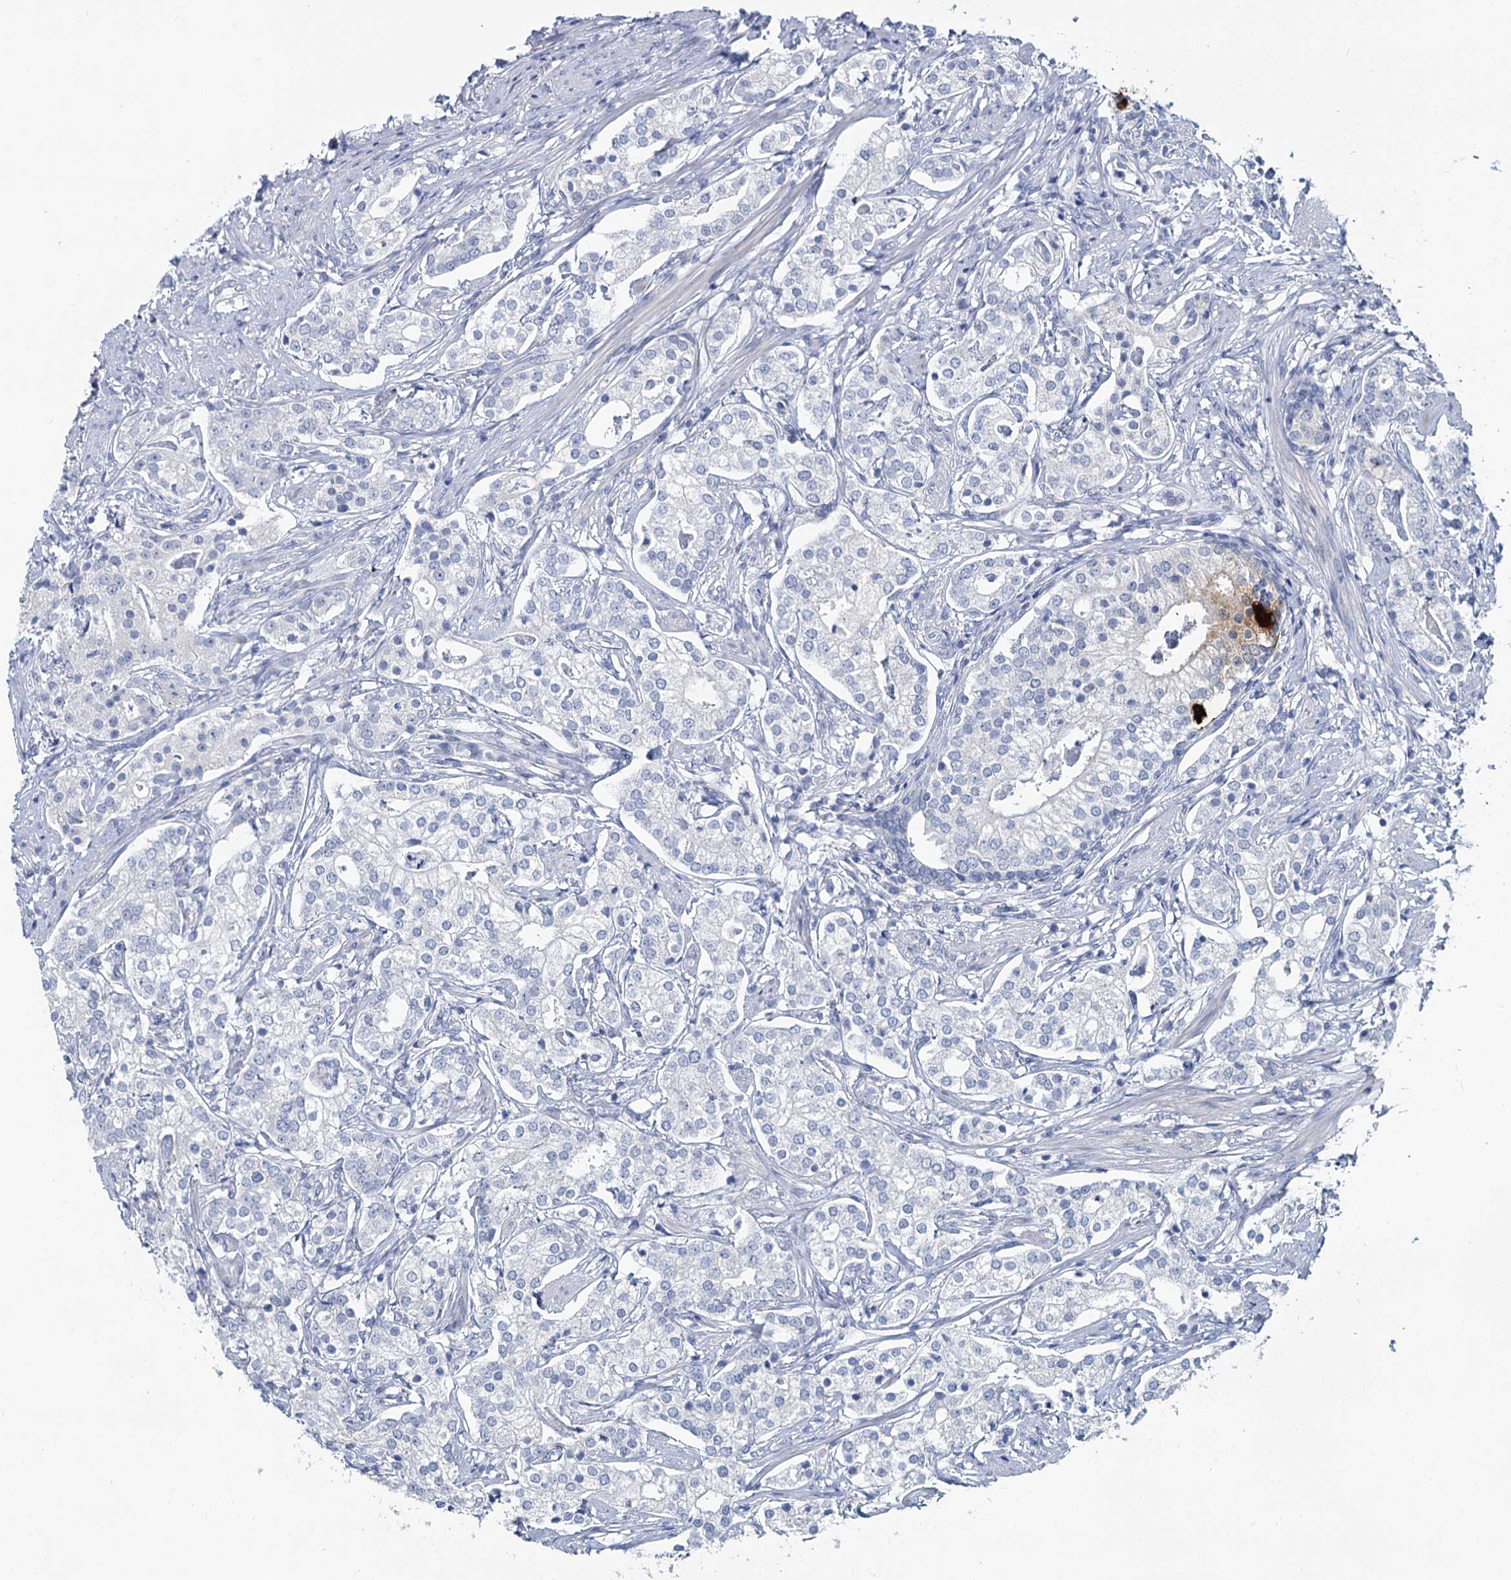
{"staining": {"intensity": "negative", "quantity": "none", "location": "none"}, "tissue": "prostate cancer", "cell_type": "Tumor cells", "image_type": "cancer", "snomed": [{"axis": "morphology", "description": "Adenocarcinoma, High grade"}, {"axis": "topography", "description": "Prostate"}], "caption": "Tumor cells show no significant protein expression in prostate high-grade adenocarcinoma.", "gene": "CHGA", "patient": {"sex": "male", "age": 69}}